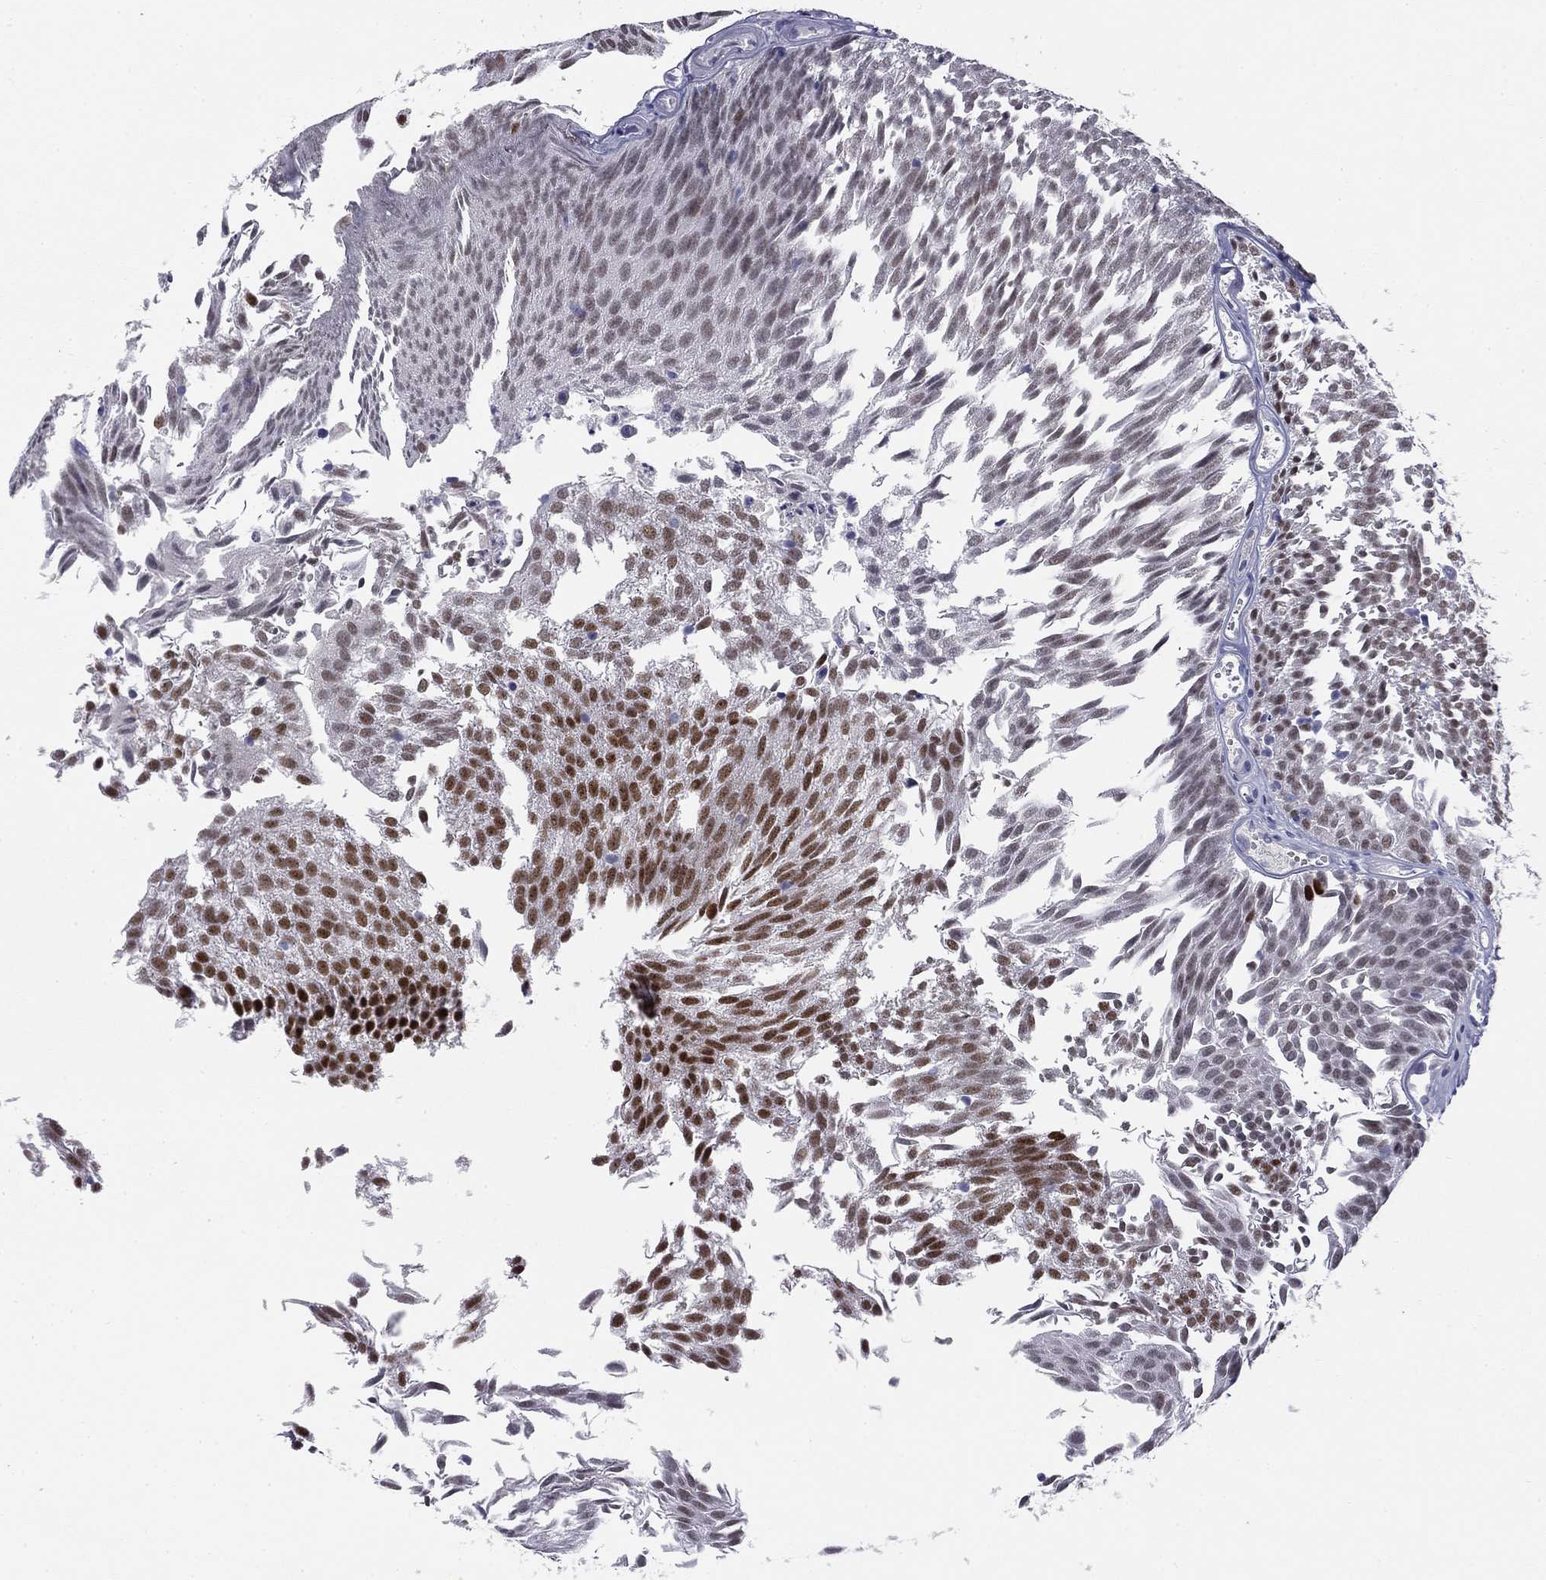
{"staining": {"intensity": "strong", "quantity": ">75%", "location": "nuclear"}, "tissue": "urothelial cancer", "cell_type": "Tumor cells", "image_type": "cancer", "snomed": [{"axis": "morphology", "description": "Urothelial carcinoma, Low grade"}, {"axis": "topography", "description": "Urinary bladder"}], "caption": "Immunohistochemical staining of urothelial carcinoma (low-grade) reveals strong nuclear protein staining in approximately >75% of tumor cells.", "gene": "TFAP2B", "patient": {"sex": "male", "age": 52}}